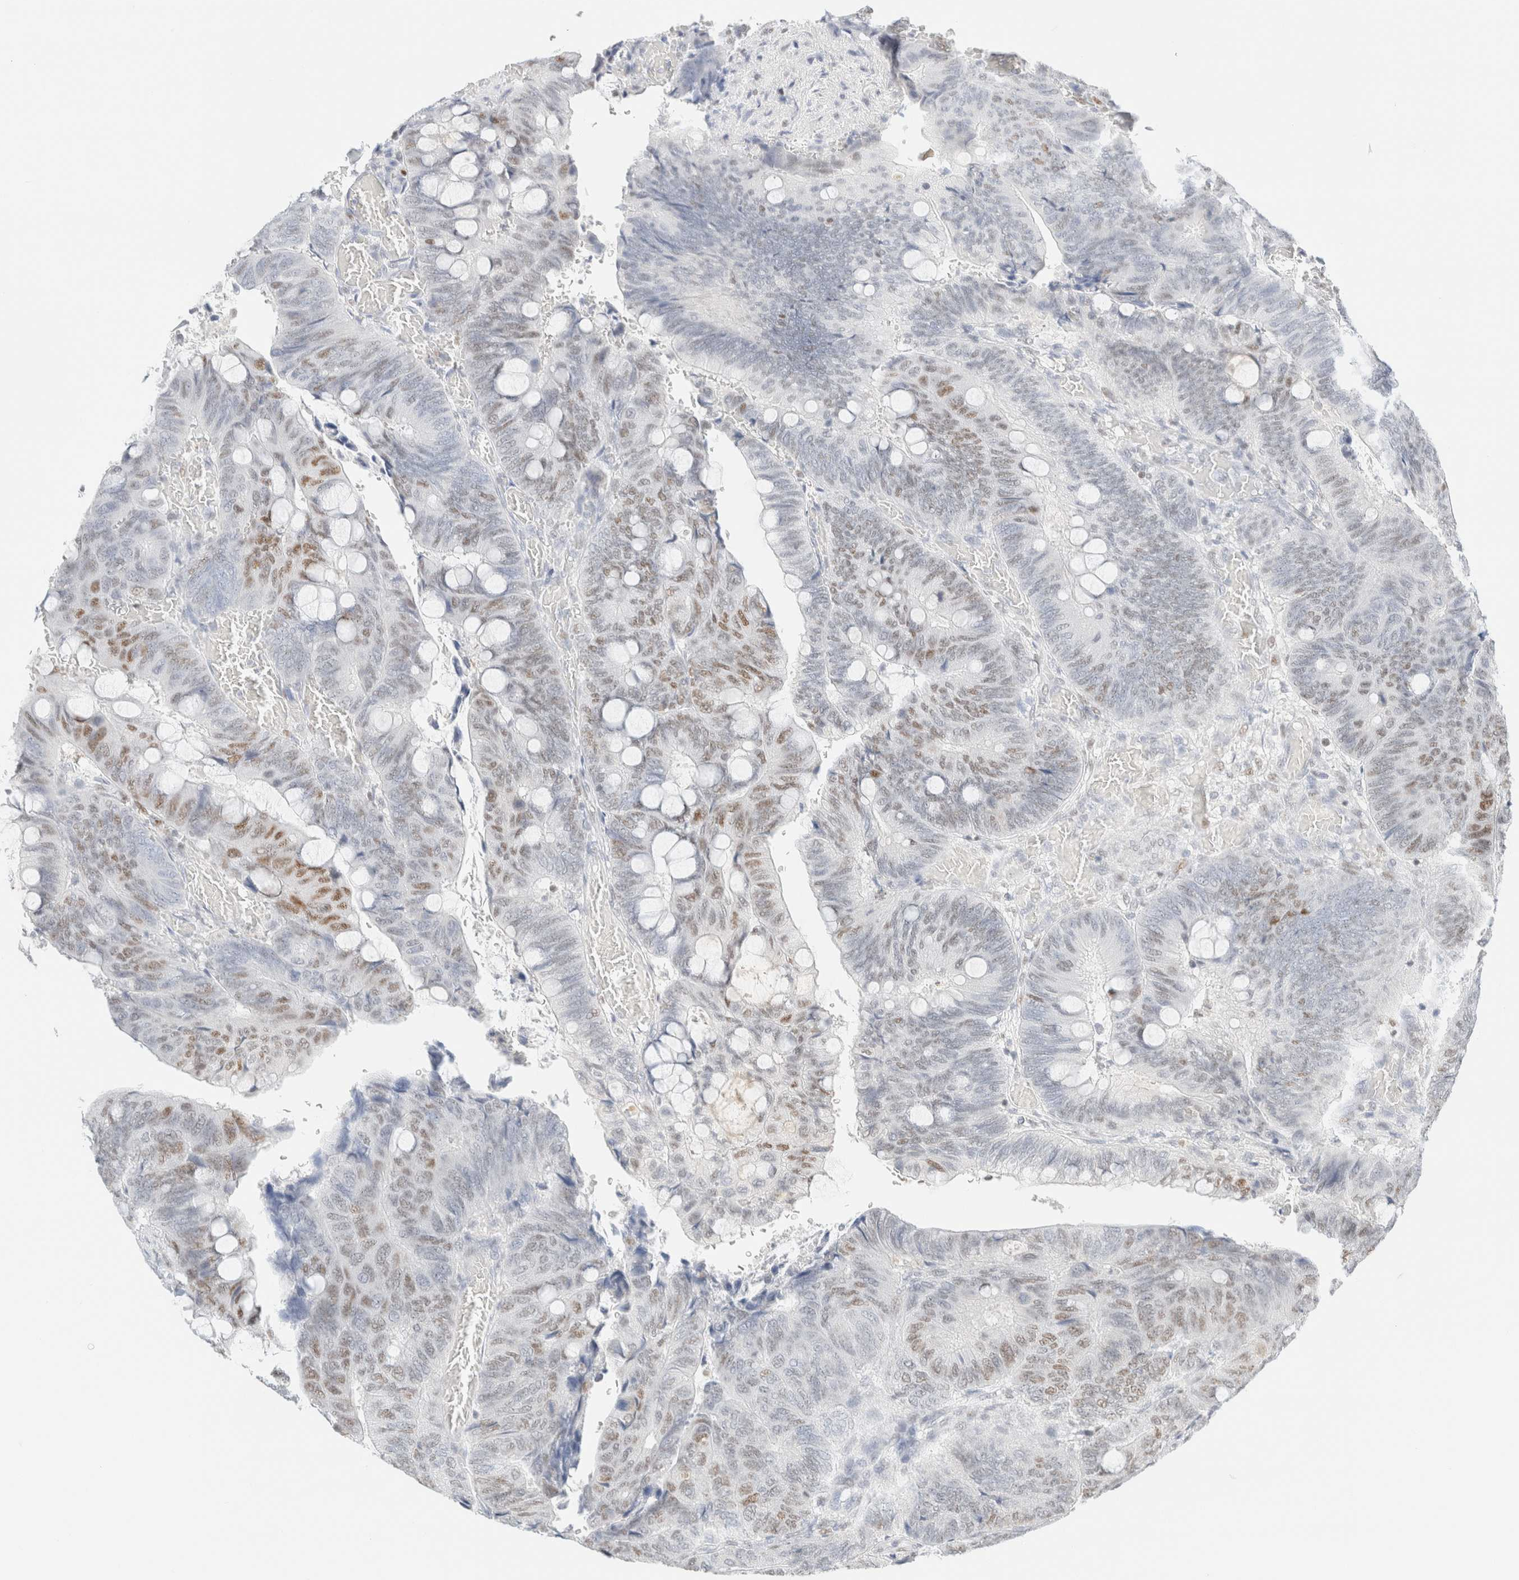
{"staining": {"intensity": "moderate", "quantity": "<25%", "location": "nuclear"}, "tissue": "colorectal cancer", "cell_type": "Tumor cells", "image_type": "cancer", "snomed": [{"axis": "morphology", "description": "Normal tissue, NOS"}, {"axis": "morphology", "description": "Adenocarcinoma, NOS"}, {"axis": "topography", "description": "Rectum"}, {"axis": "topography", "description": "Peripheral nerve tissue"}], "caption": "Tumor cells reveal low levels of moderate nuclear staining in approximately <25% of cells in human colorectal cancer.", "gene": "DDB2", "patient": {"sex": "male", "age": 92}}